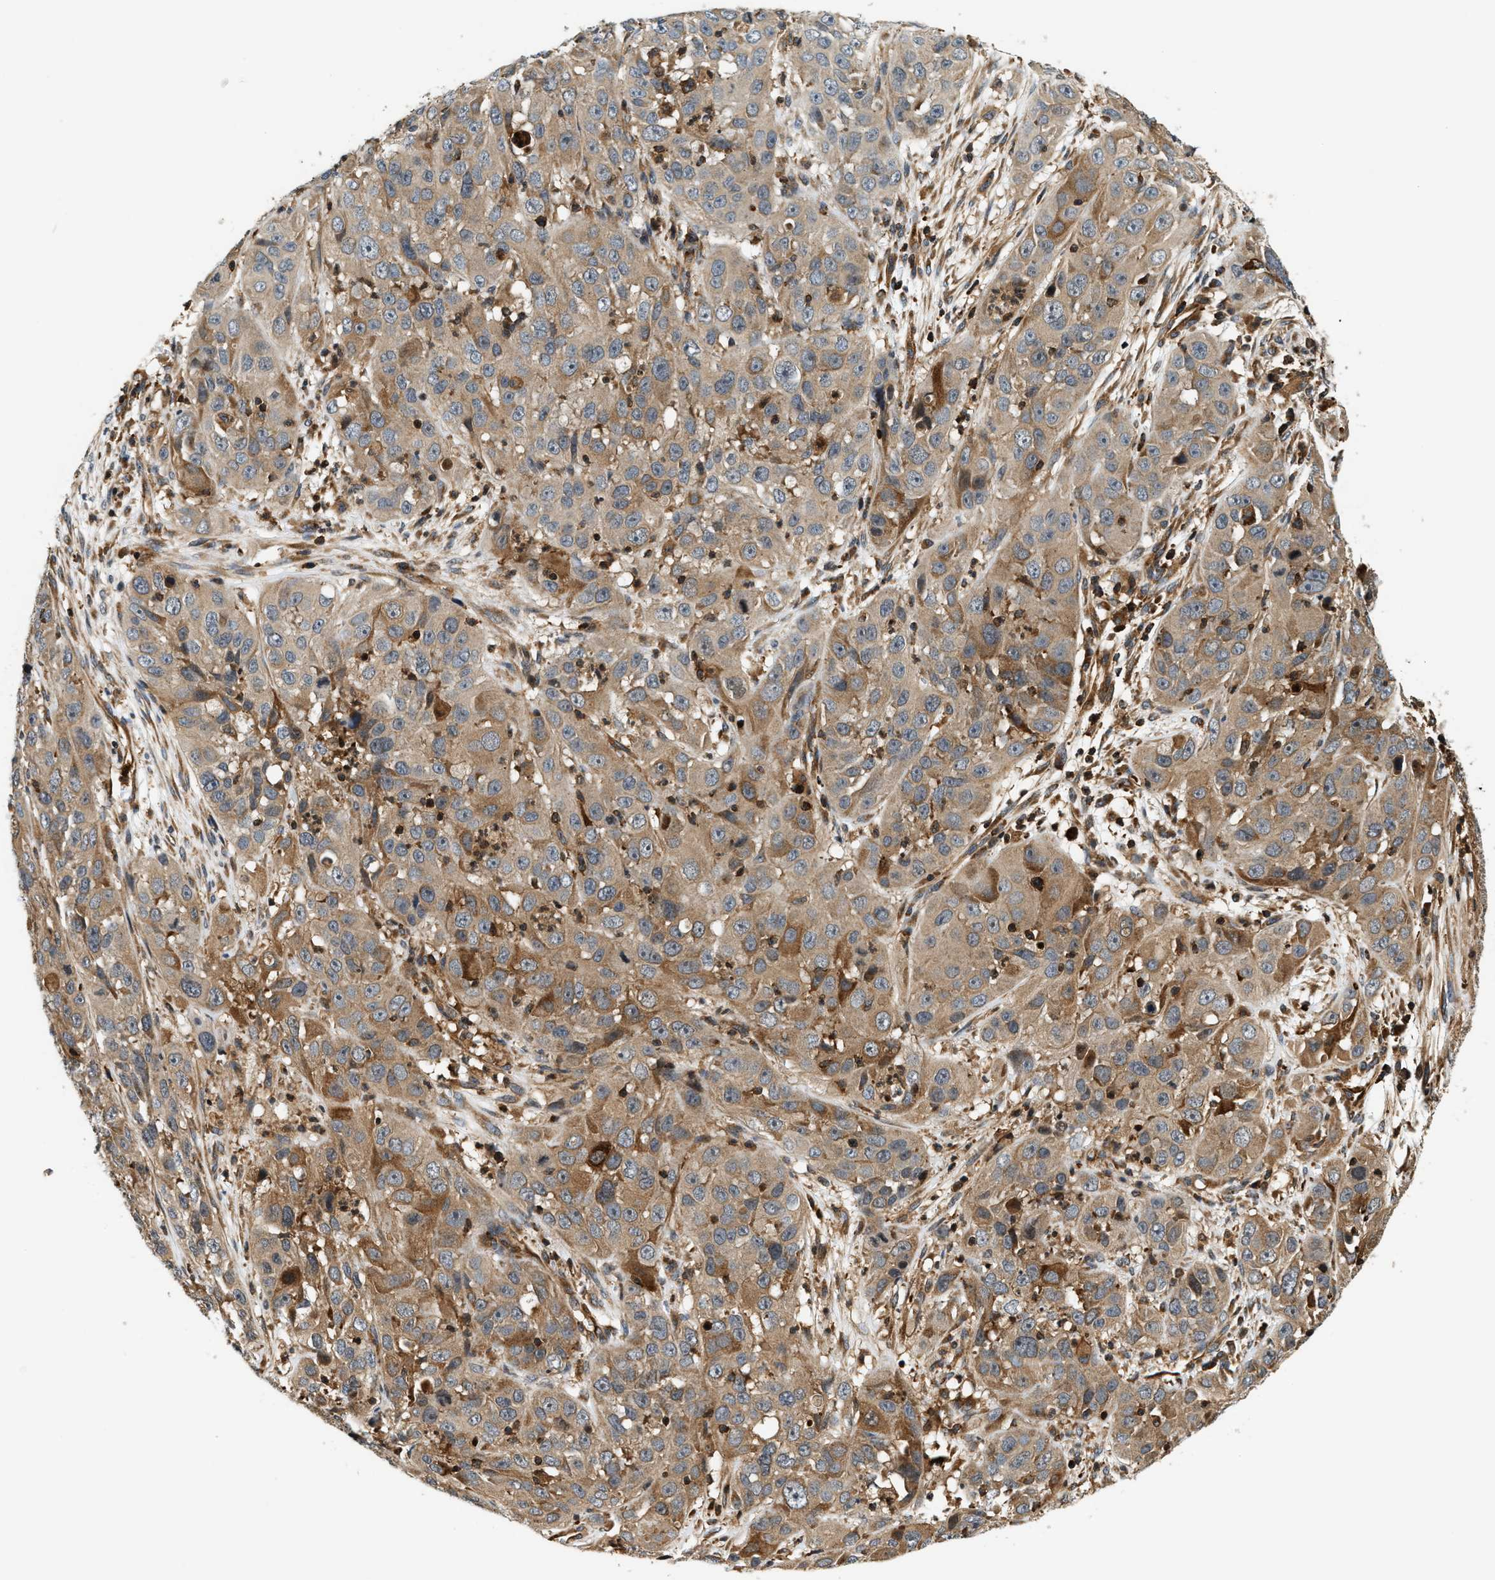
{"staining": {"intensity": "moderate", "quantity": ">75%", "location": "cytoplasmic/membranous"}, "tissue": "cervical cancer", "cell_type": "Tumor cells", "image_type": "cancer", "snomed": [{"axis": "morphology", "description": "Squamous cell carcinoma, NOS"}, {"axis": "topography", "description": "Cervix"}], "caption": "Immunohistochemical staining of cervical squamous cell carcinoma reveals medium levels of moderate cytoplasmic/membranous protein staining in approximately >75% of tumor cells.", "gene": "SAMD9", "patient": {"sex": "female", "age": 32}}